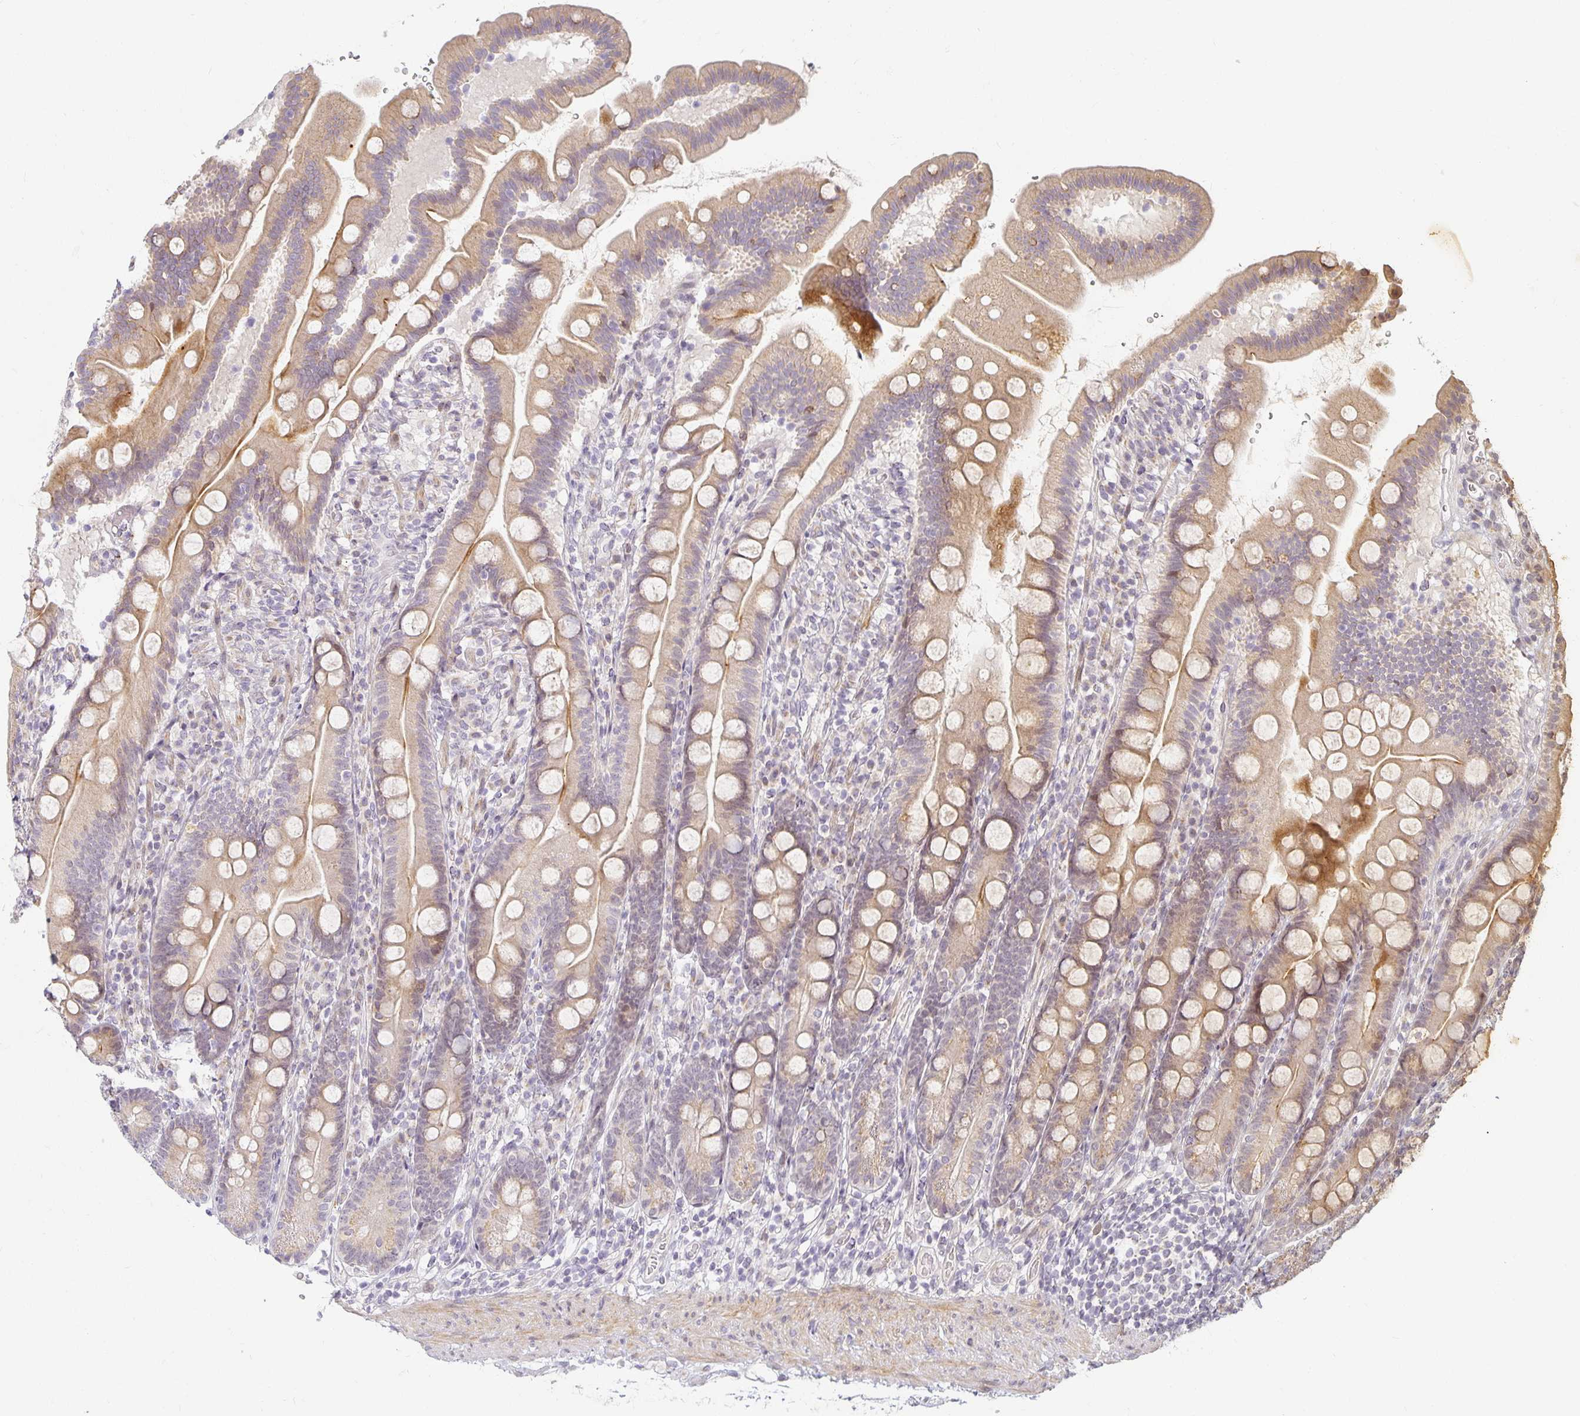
{"staining": {"intensity": "weak", "quantity": "25%-75%", "location": "cytoplasmic/membranous"}, "tissue": "duodenum", "cell_type": "Glandular cells", "image_type": "normal", "snomed": [{"axis": "morphology", "description": "Normal tissue, NOS"}, {"axis": "topography", "description": "Duodenum"}], "caption": "Duodenum stained with DAB IHC exhibits low levels of weak cytoplasmic/membranous positivity in about 25%-75% of glandular cells. Nuclei are stained in blue.", "gene": "EHF", "patient": {"sex": "female", "age": 67}}